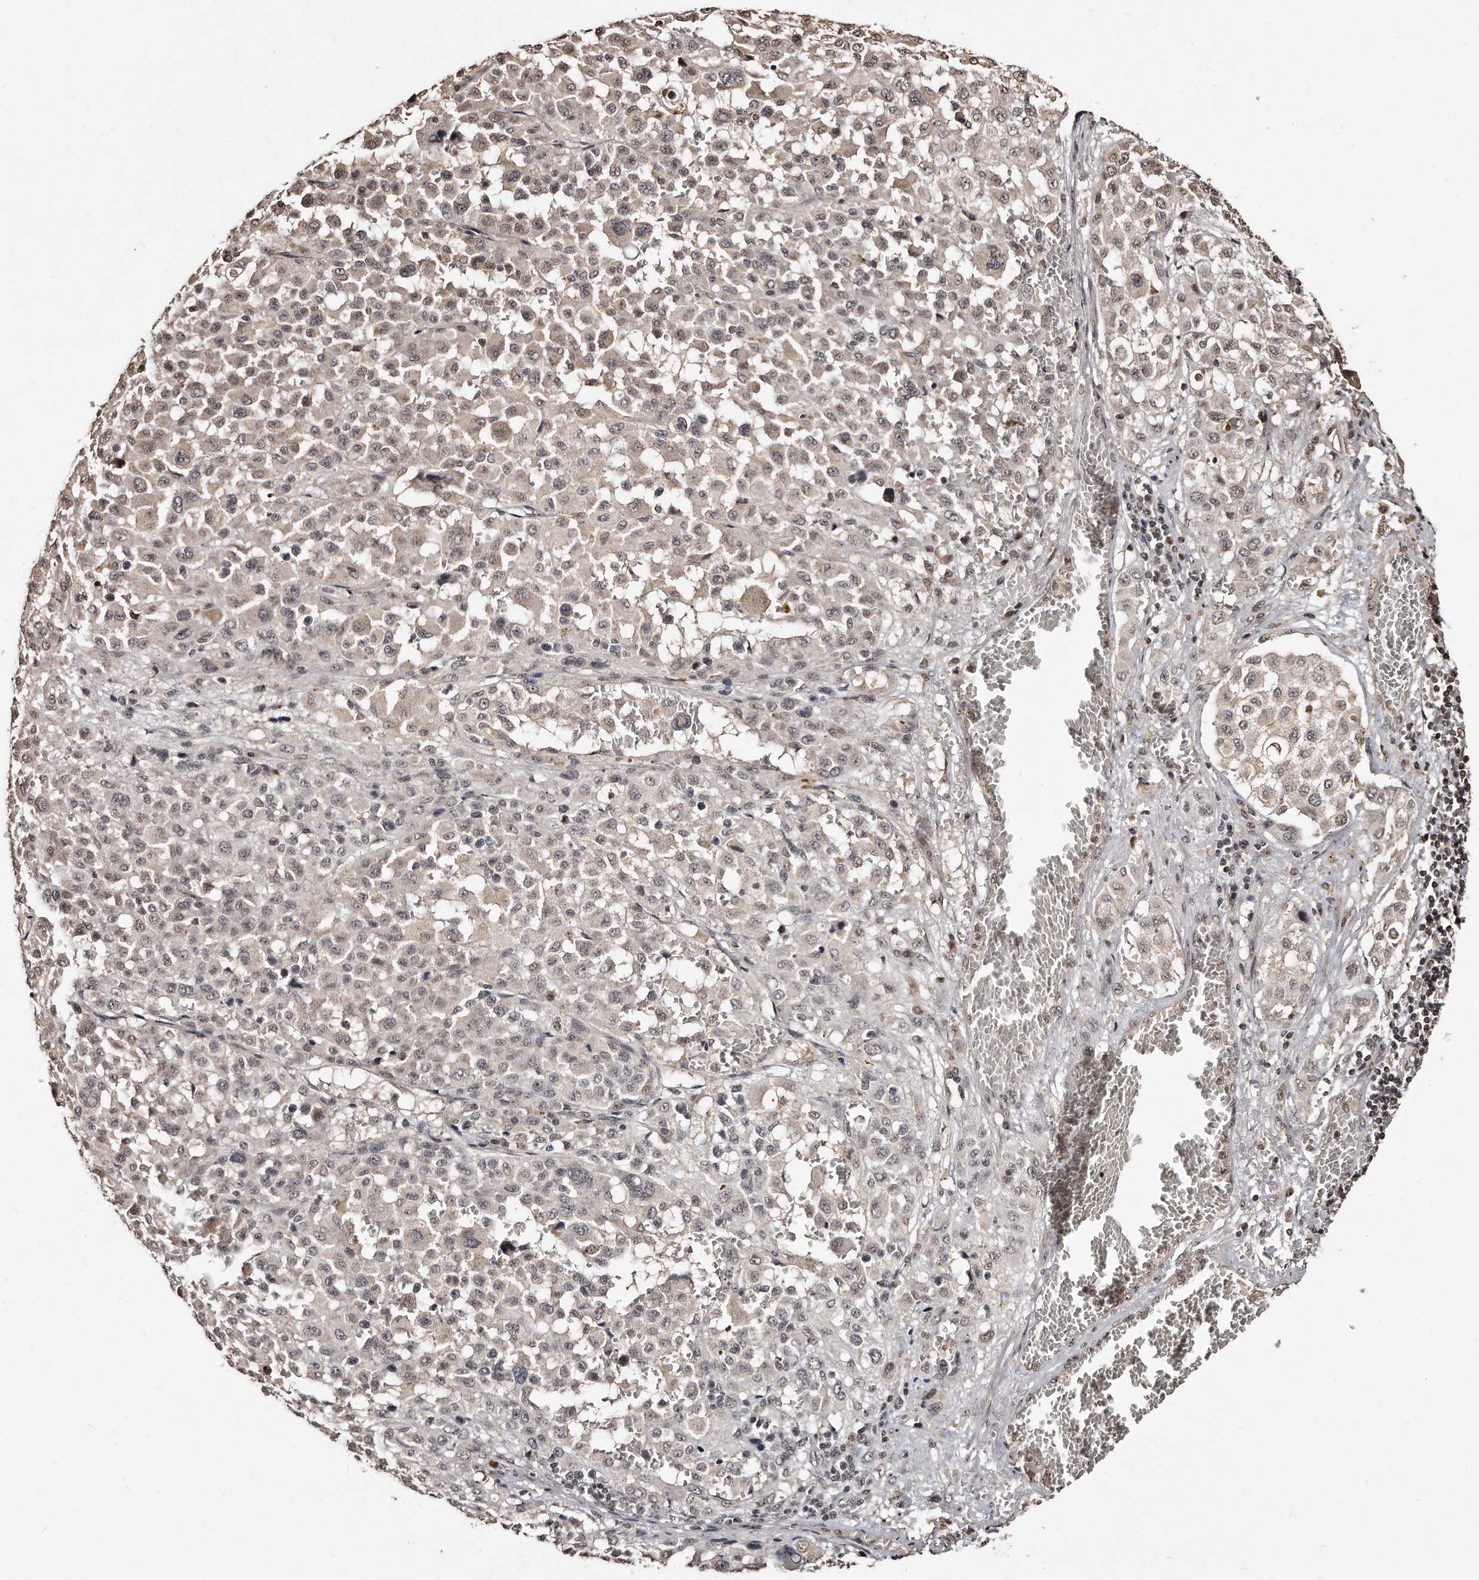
{"staining": {"intensity": "weak", "quantity": "<25%", "location": "cytoplasmic/membranous"}, "tissue": "melanoma", "cell_type": "Tumor cells", "image_type": "cancer", "snomed": [{"axis": "morphology", "description": "Malignant melanoma, Metastatic site"}, {"axis": "topography", "description": "Skin"}], "caption": "Immunohistochemical staining of human melanoma exhibits no significant staining in tumor cells. (Brightfield microscopy of DAB IHC at high magnification).", "gene": "TSHR", "patient": {"sex": "female", "age": 74}}